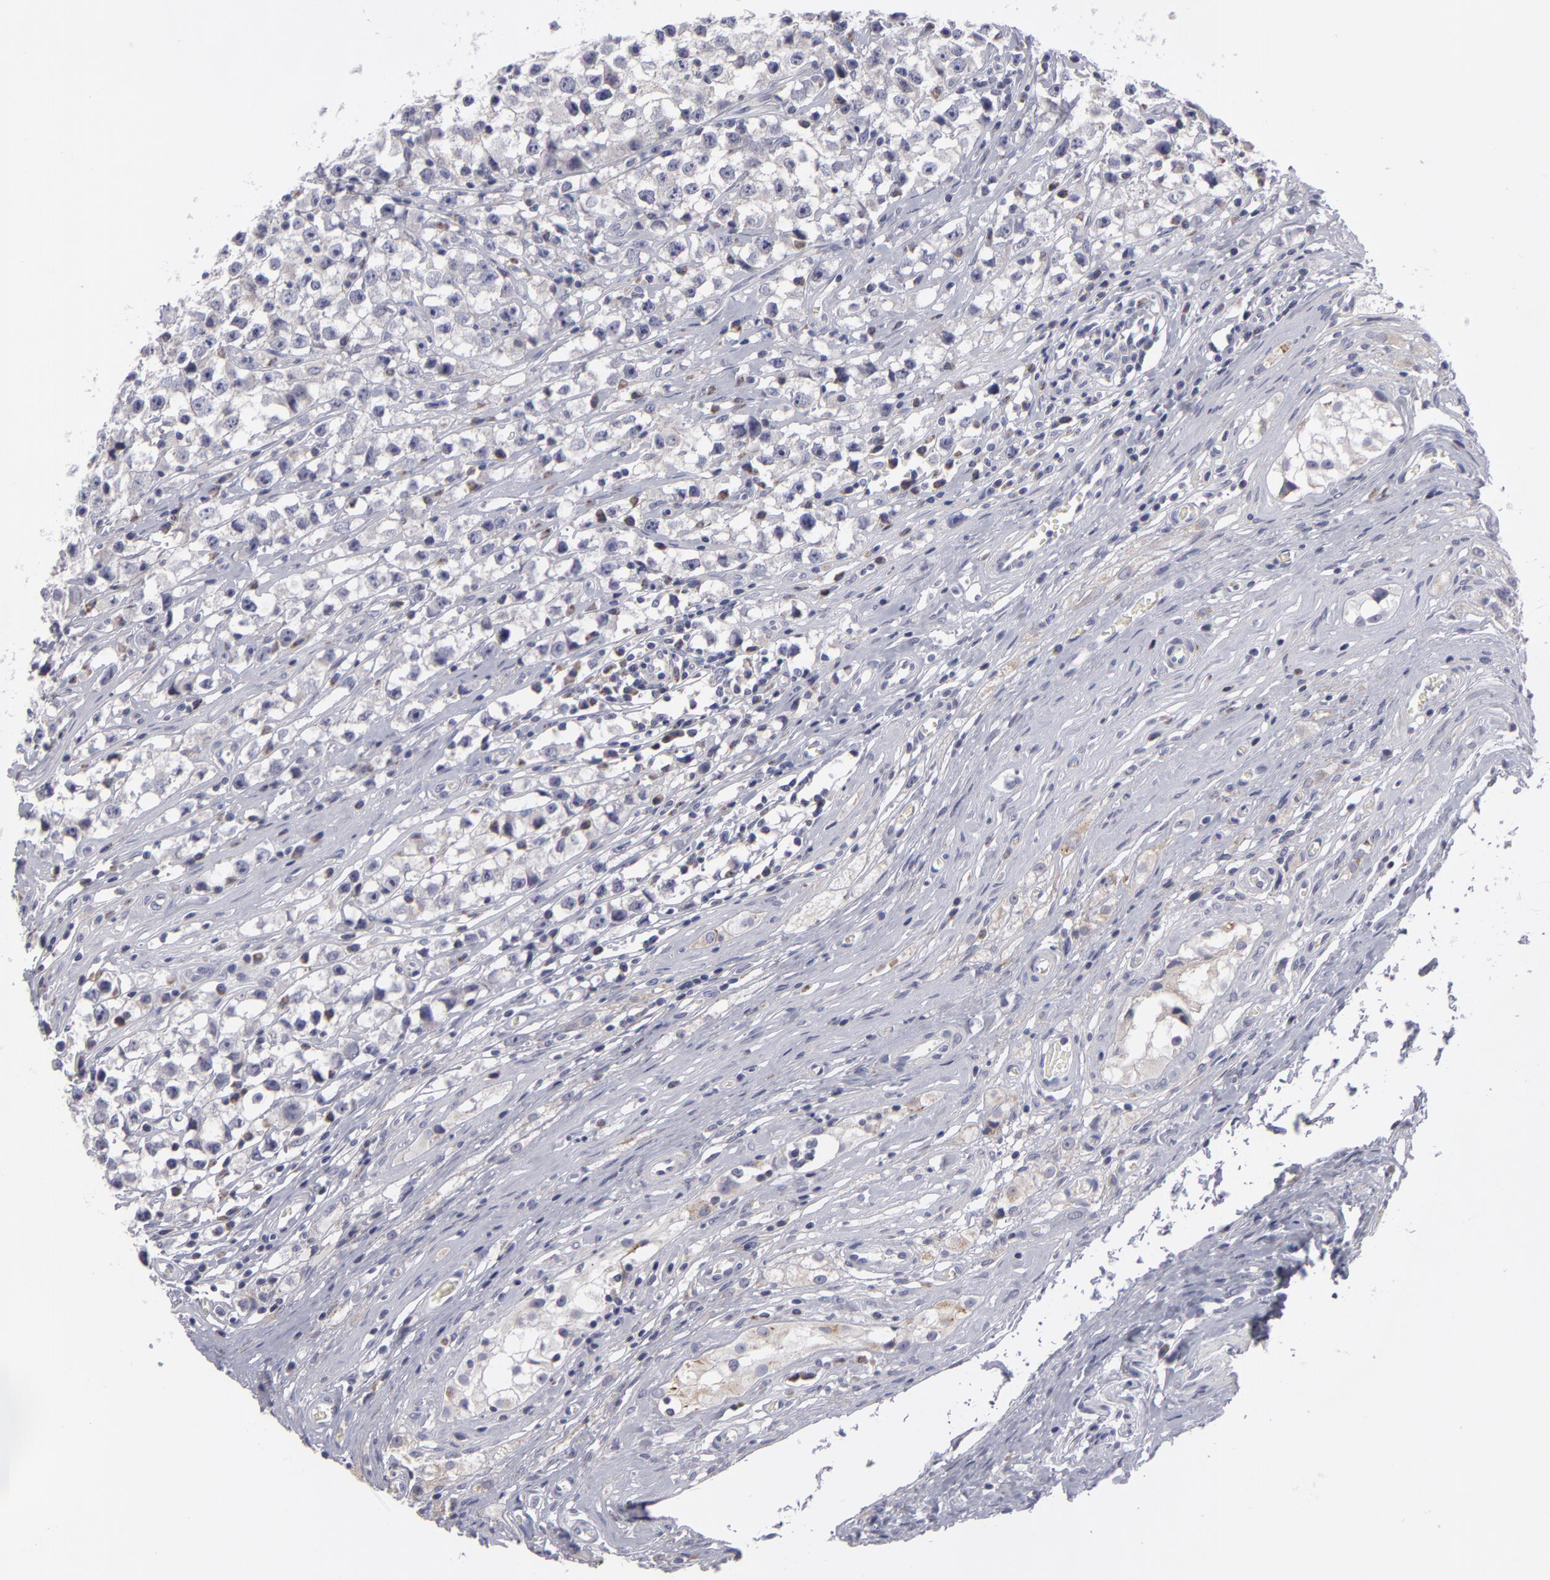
{"staining": {"intensity": "negative", "quantity": "none", "location": "none"}, "tissue": "testis cancer", "cell_type": "Tumor cells", "image_type": "cancer", "snomed": [{"axis": "morphology", "description": "Seminoma, NOS"}, {"axis": "topography", "description": "Testis"}], "caption": "Testis cancer (seminoma) was stained to show a protein in brown. There is no significant staining in tumor cells.", "gene": "ATP2B3", "patient": {"sex": "male", "age": 35}}